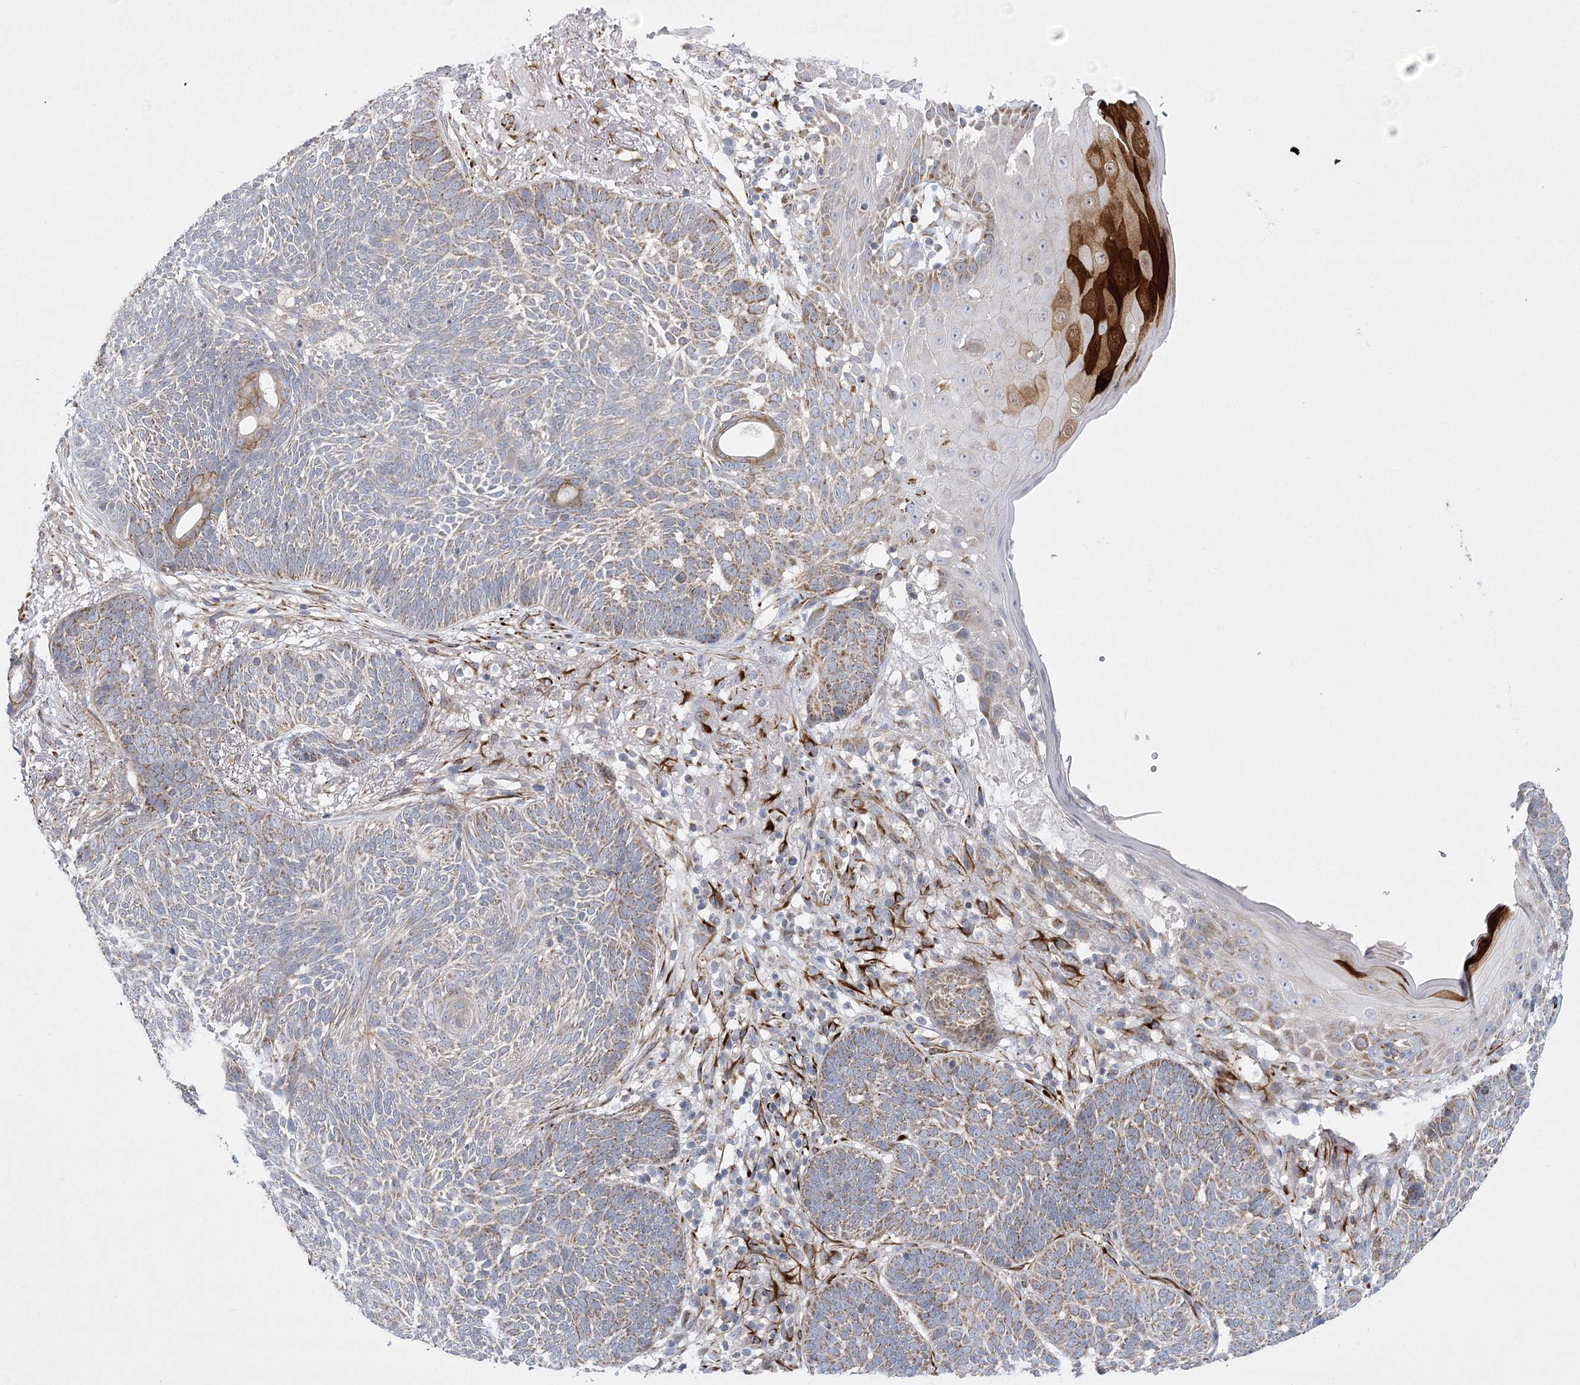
{"staining": {"intensity": "moderate", "quantity": ">75%", "location": "cytoplasmic/membranous"}, "tissue": "skin cancer", "cell_type": "Tumor cells", "image_type": "cancer", "snomed": [{"axis": "morphology", "description": "Normal tissue, NOS"}, {"axis": "morphology", "description": "Basal cell carcinoma"}, {"axis": "topography", "description": "Skin"}], "caption": "Immunohistochemical staining of human basal cell carcinoma (skin) exhibits medium levels of moderate cytoplasmic/membranous expression in about >75% of tumor cells.", "gene": "DHTKD1", "patient": {"sex": "male", "age": 64}}